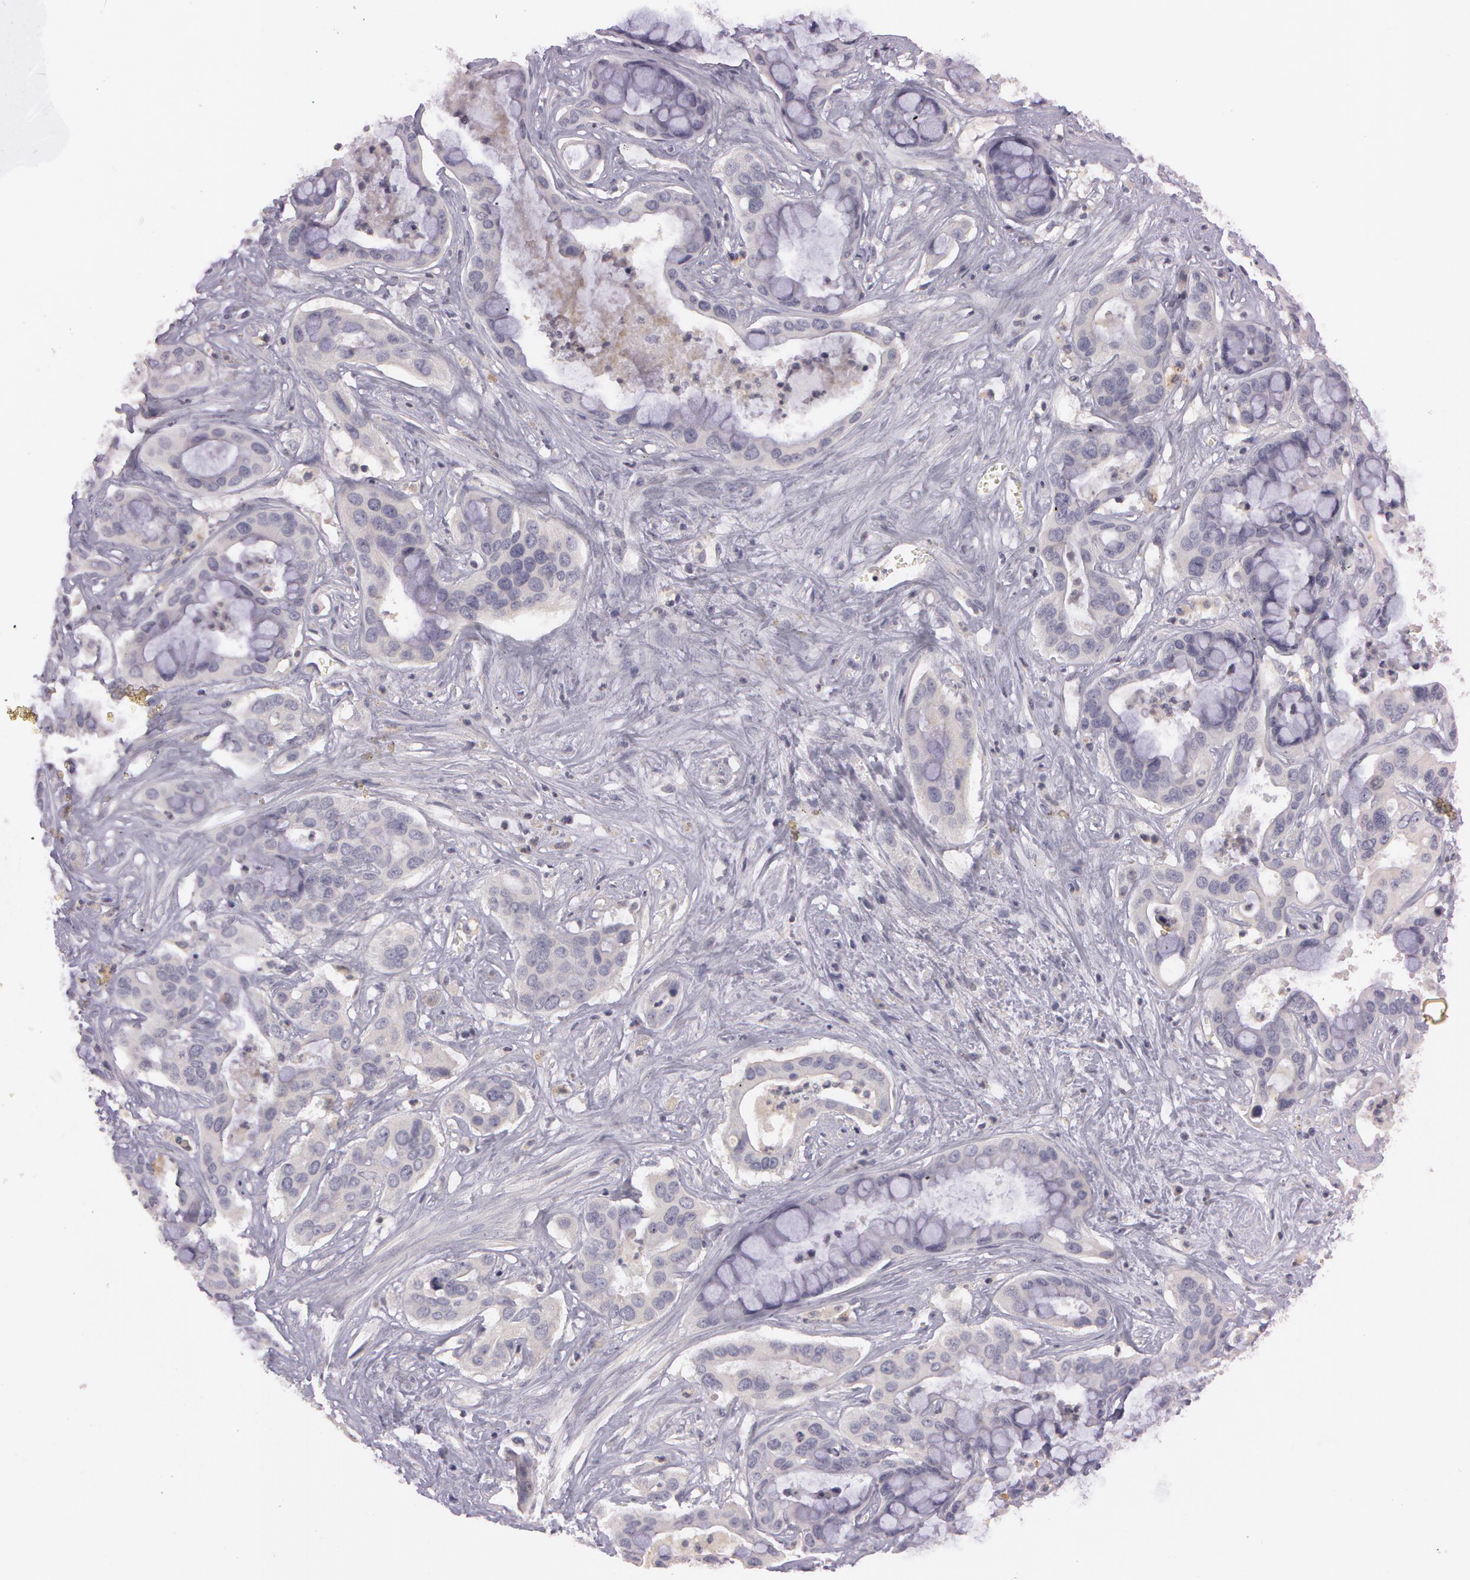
{"staining": {"intensity": "weak", "quantity": "<25%", "location": "cytoplasmic/membranous"}, "tissue": "liver cancer", "cell_type": "Tumor cells", "image_type": "cancer", "snomed": [{"axis": "morphology", "description": "Cholangiocarcinoma"}, {"axis": "topography", "description": "Liver"}], "caption": "Photomicrograph shows no significant protein staining in tumor cells of cholangiocarcinoma (liver). (DAB (3,3'-diaminobenzidine) immunohistochemistry (IHC), high magnification).", "gene": "MXRA5", "patient": {"sex": "female", "age": 65}}